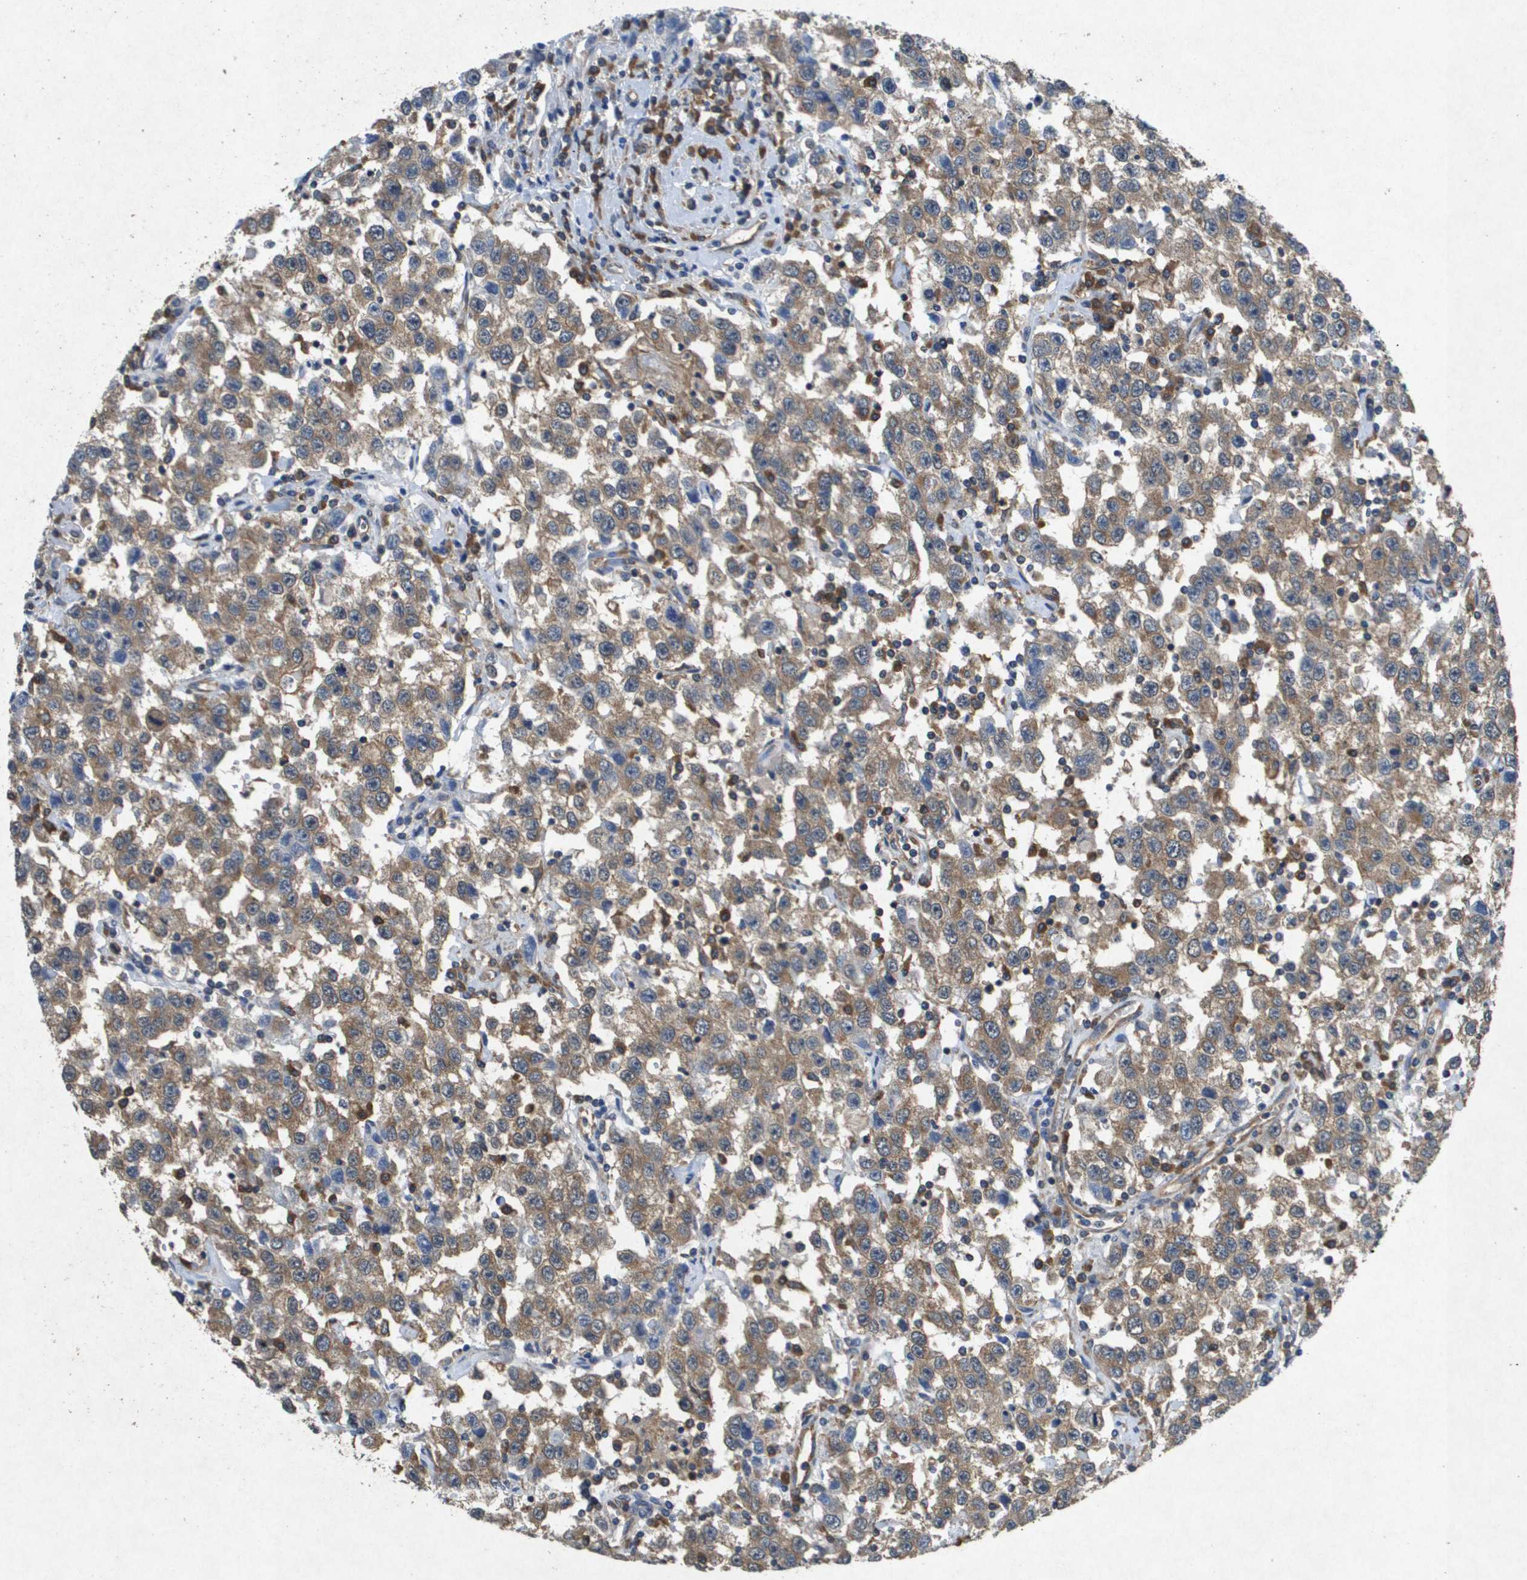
{"staining": {"intensity": "moderate", "quantity": ">75%", "location": "cytoplasmic/membranous"}, "tissue": "testis cancer", "cell_type": "Tumor cells", "image_type": "cancer", "snomed": [{"axis": "morphology", "description": "Seminoma, NOS"}, {"axis": "topography", "description": "Testis"}], "caption": "IHC micrograph of neoplastic tissue: human testis seminoma stained using immunohistochemistry exhibits medium levels of moderate protein expression localized specifically in the cytoplasmic/membranous of tumor cells, appearing as a cytoplasmic/membranous brown color.", "gene": "PTPRT", "patient": {"sex": "male", "age": 41}}